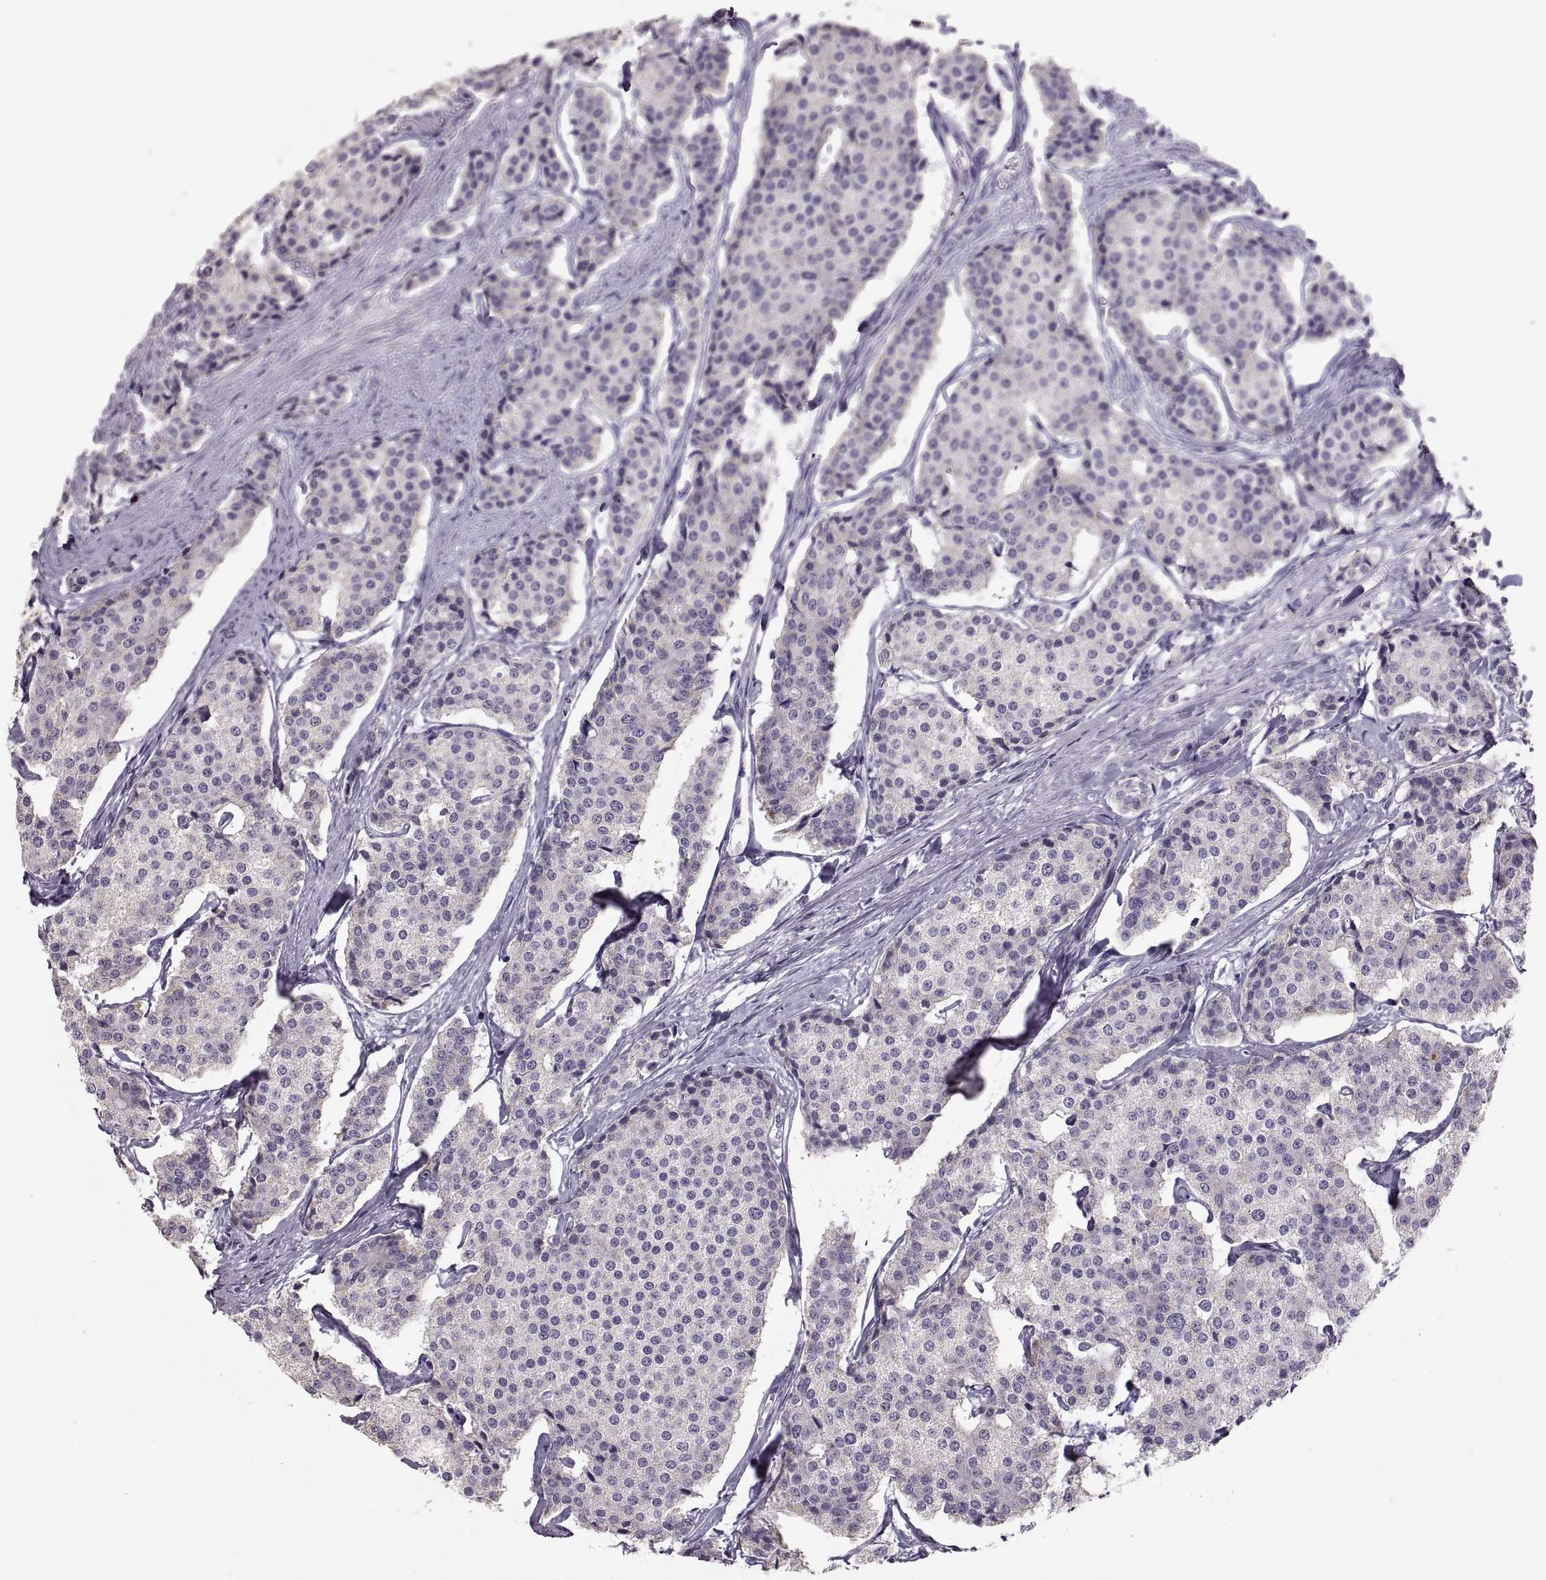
{"staining": {"intensity": "negative", "quantity": "none", "location": "none"}, "tissue": "carcinoid", "cell_type": "Tumor cells", "image_type": "cancer", "snomed": [{"axis": "morphology", "description": "Carcinoid, malignant, NOS"}, {"axis": "topography", "description": "Small intestine"}], "caption": "Immunohistochemistry (IHC) image of neoplastic tissue: carcinoid stained with DAB demonstrates no significant protein positivity in tumor cells.", "gene": "WBP2NL", "patient": {"sex": "female", "age": 65}}